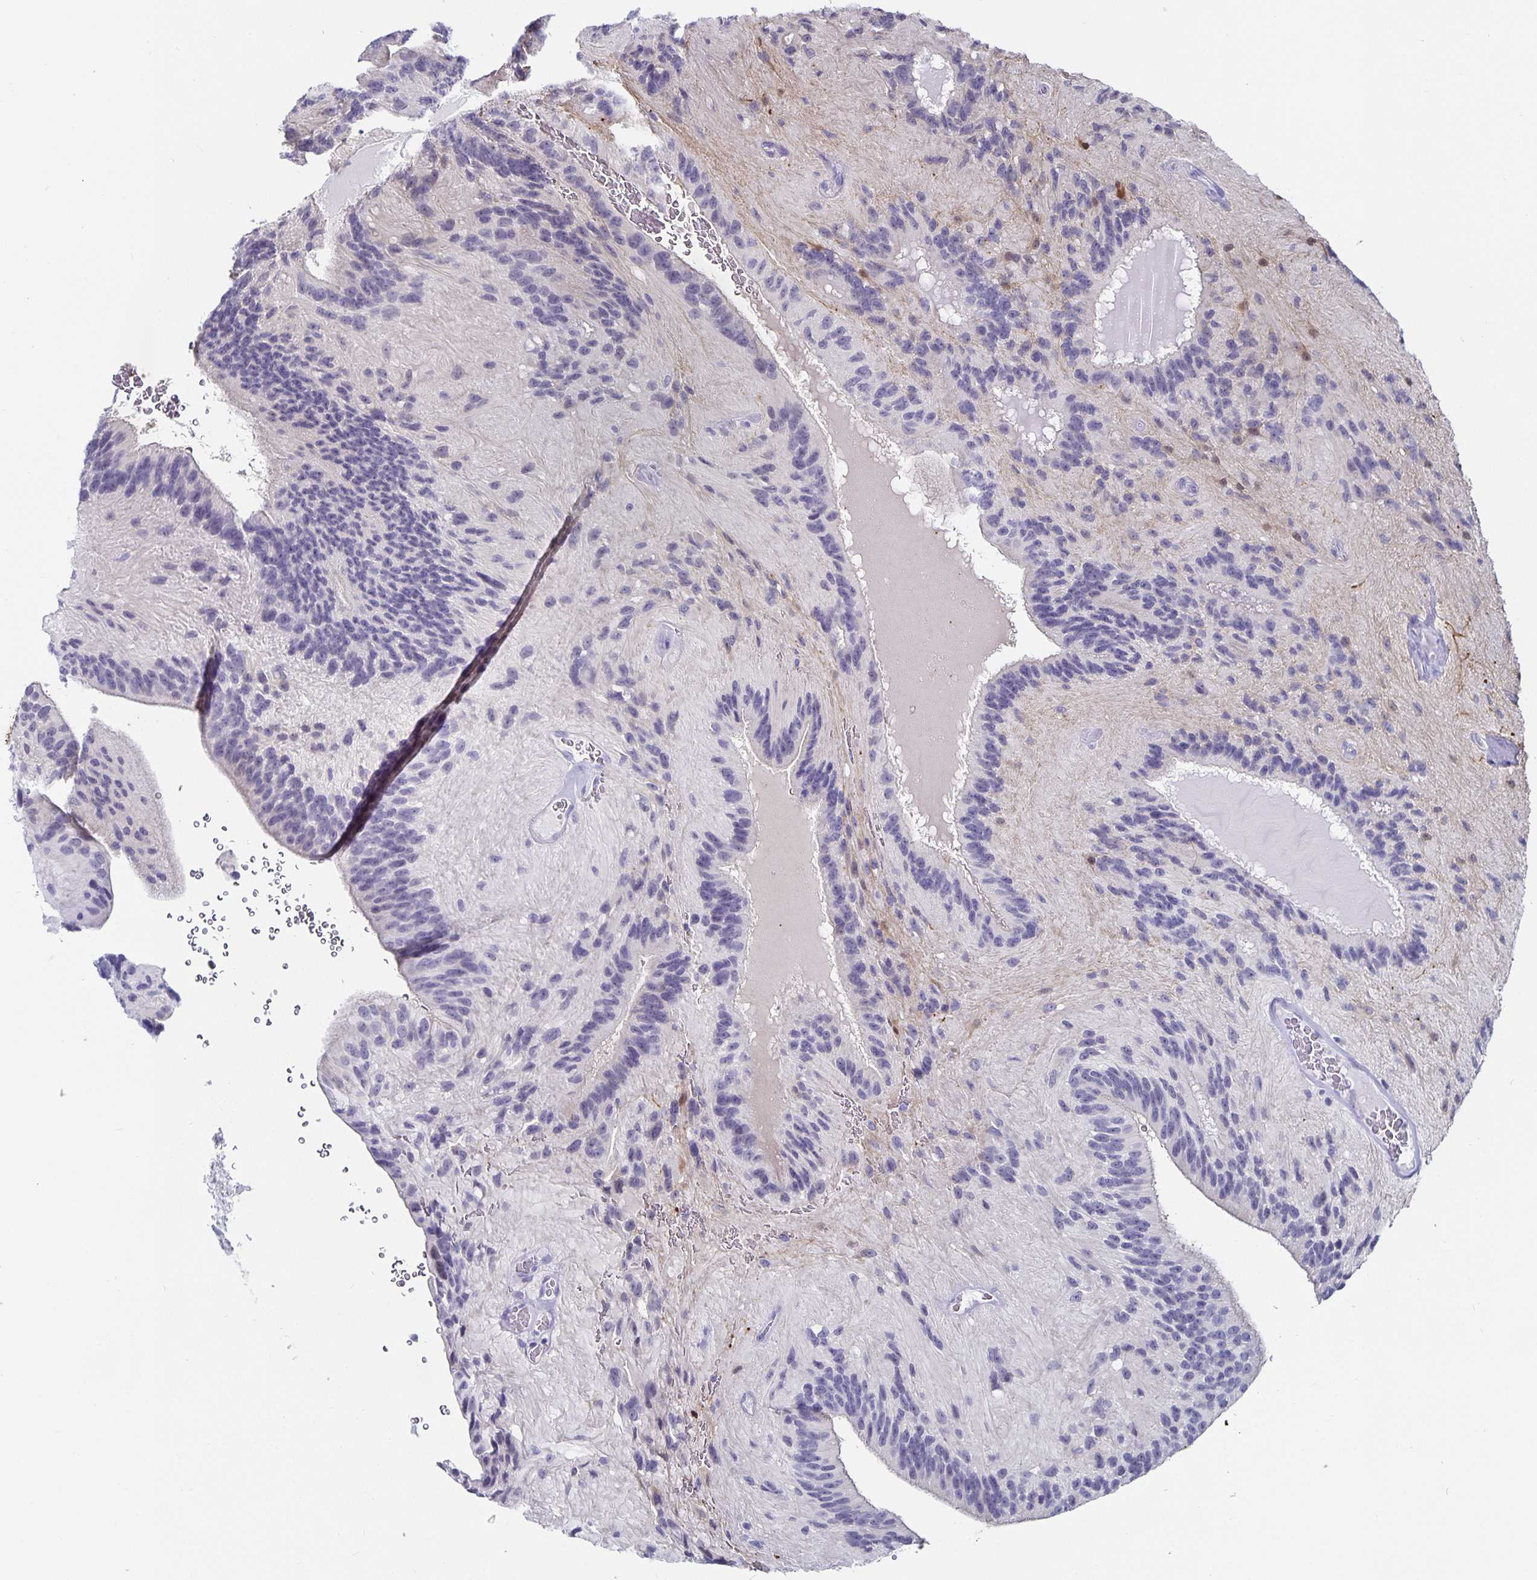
{"staining": {"intensity": "negative", "quantity": "none", "location": "none"}, "tissue": "glioma", "cell_type": "Tumor cells", "image_type": "cancer", "snomed": [{"axis": "morphology", "description": "Glioma, malignant, Low grade"}, {"axis": "topography", "description": "Brain"}], "caption": "Glioma was stained to show a protein in brown. There is no significant expression in tumor cells.", "gene": "CHGA", "patient": {"sex": "male", "age": 31}}